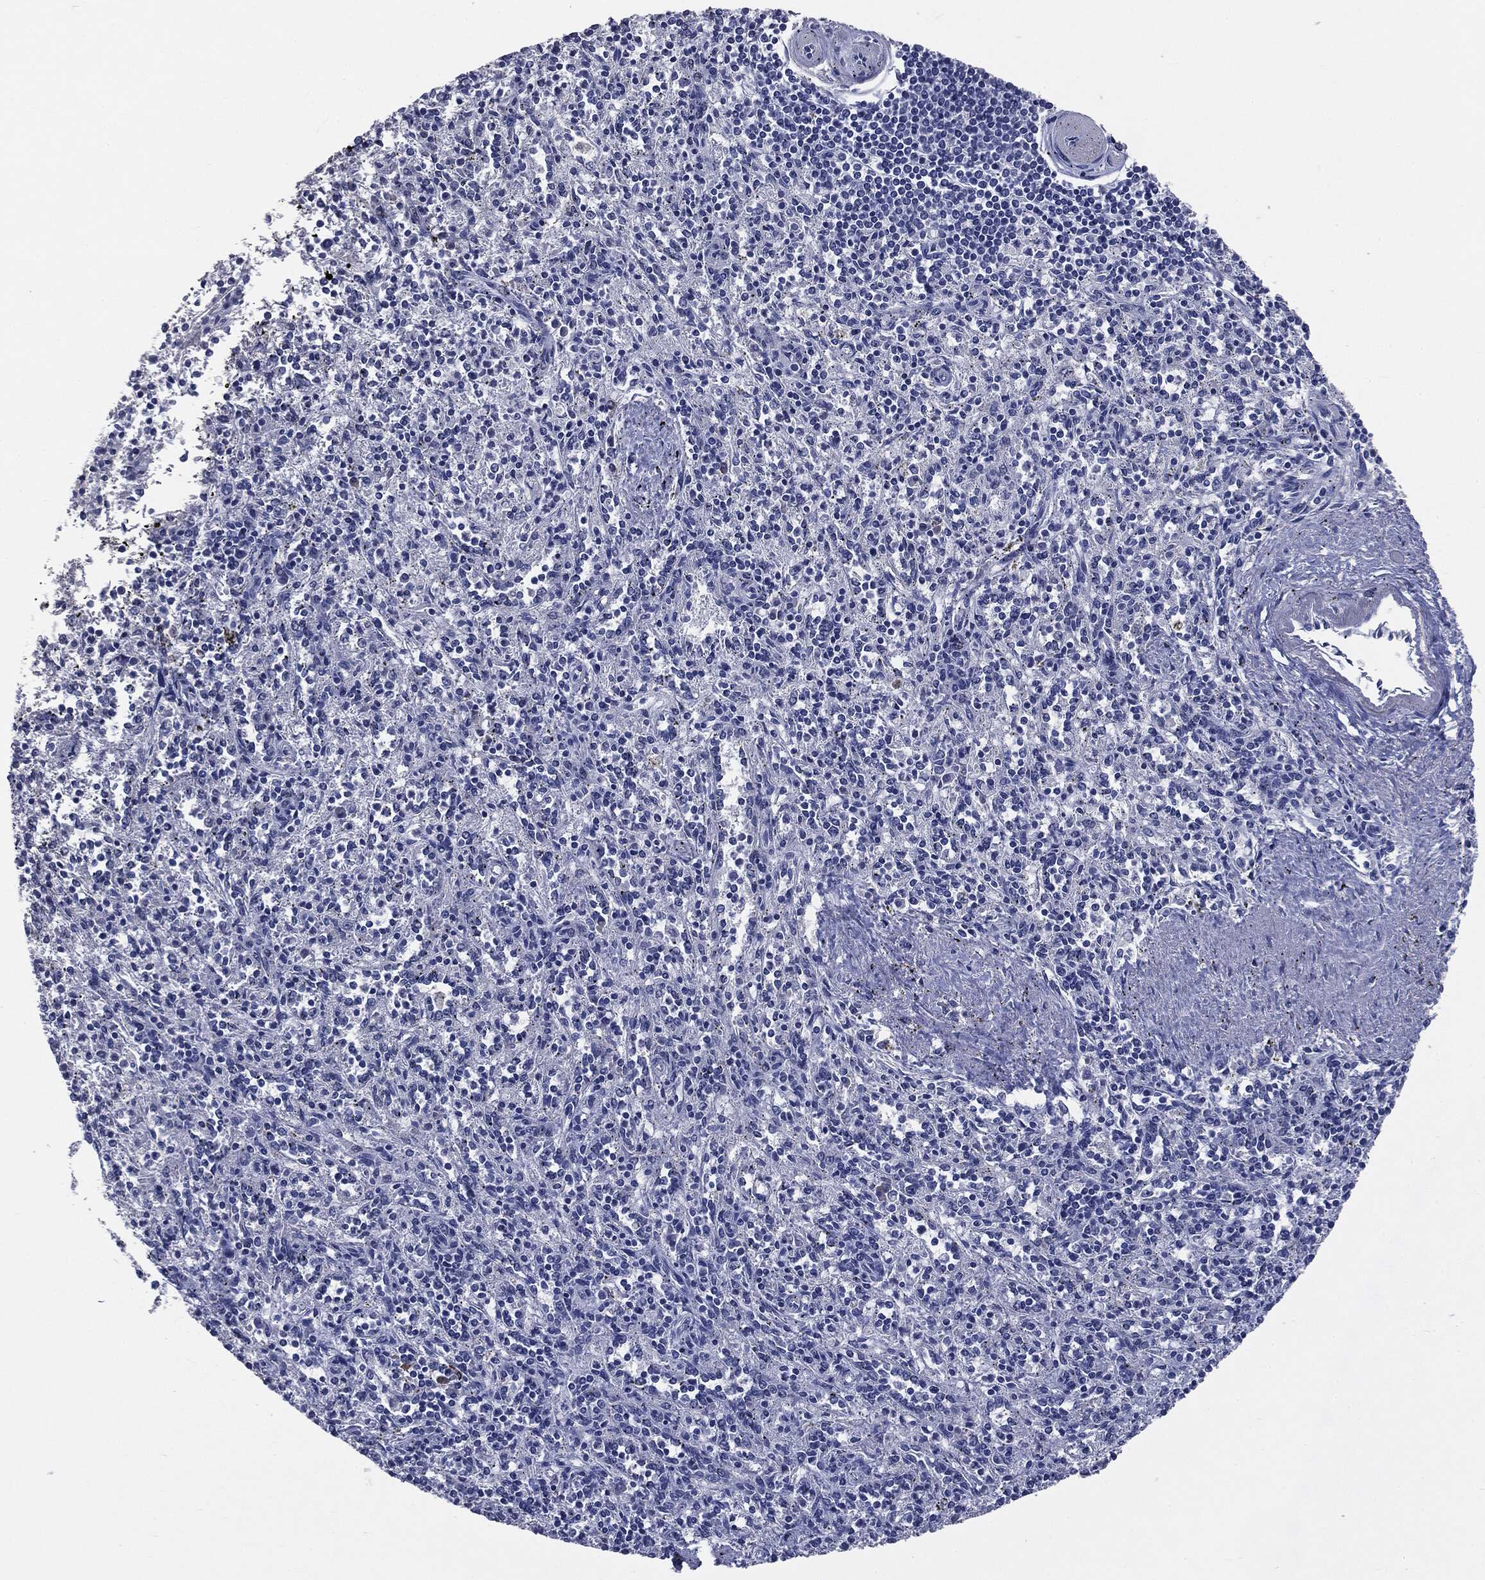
{"staining": {"intensity": "moderate", "quantity": "<25%", "location": "cytoplasmic/membranous"}, "tissue": "spleen", "cell_type": "Cells in red pulp", "image_type": "normal", "snomed": [{"axis": "morphology", "description": "Normal tissue, NOS"}, {"axis": "topography", "description": "Spleen"}], "caption": "Benign spleen displays moderate cytoplasmic/membranous expression in approximately <25% of cells in red pulp The protein is stained brown, and the nuclei are stained in blue (DAB (3,3'-diaminobenzidine) IHC with brightfield microscopy, high magnification)..", "gene": "PTGS2", "patient": {"sex": "male", "age": 69}}